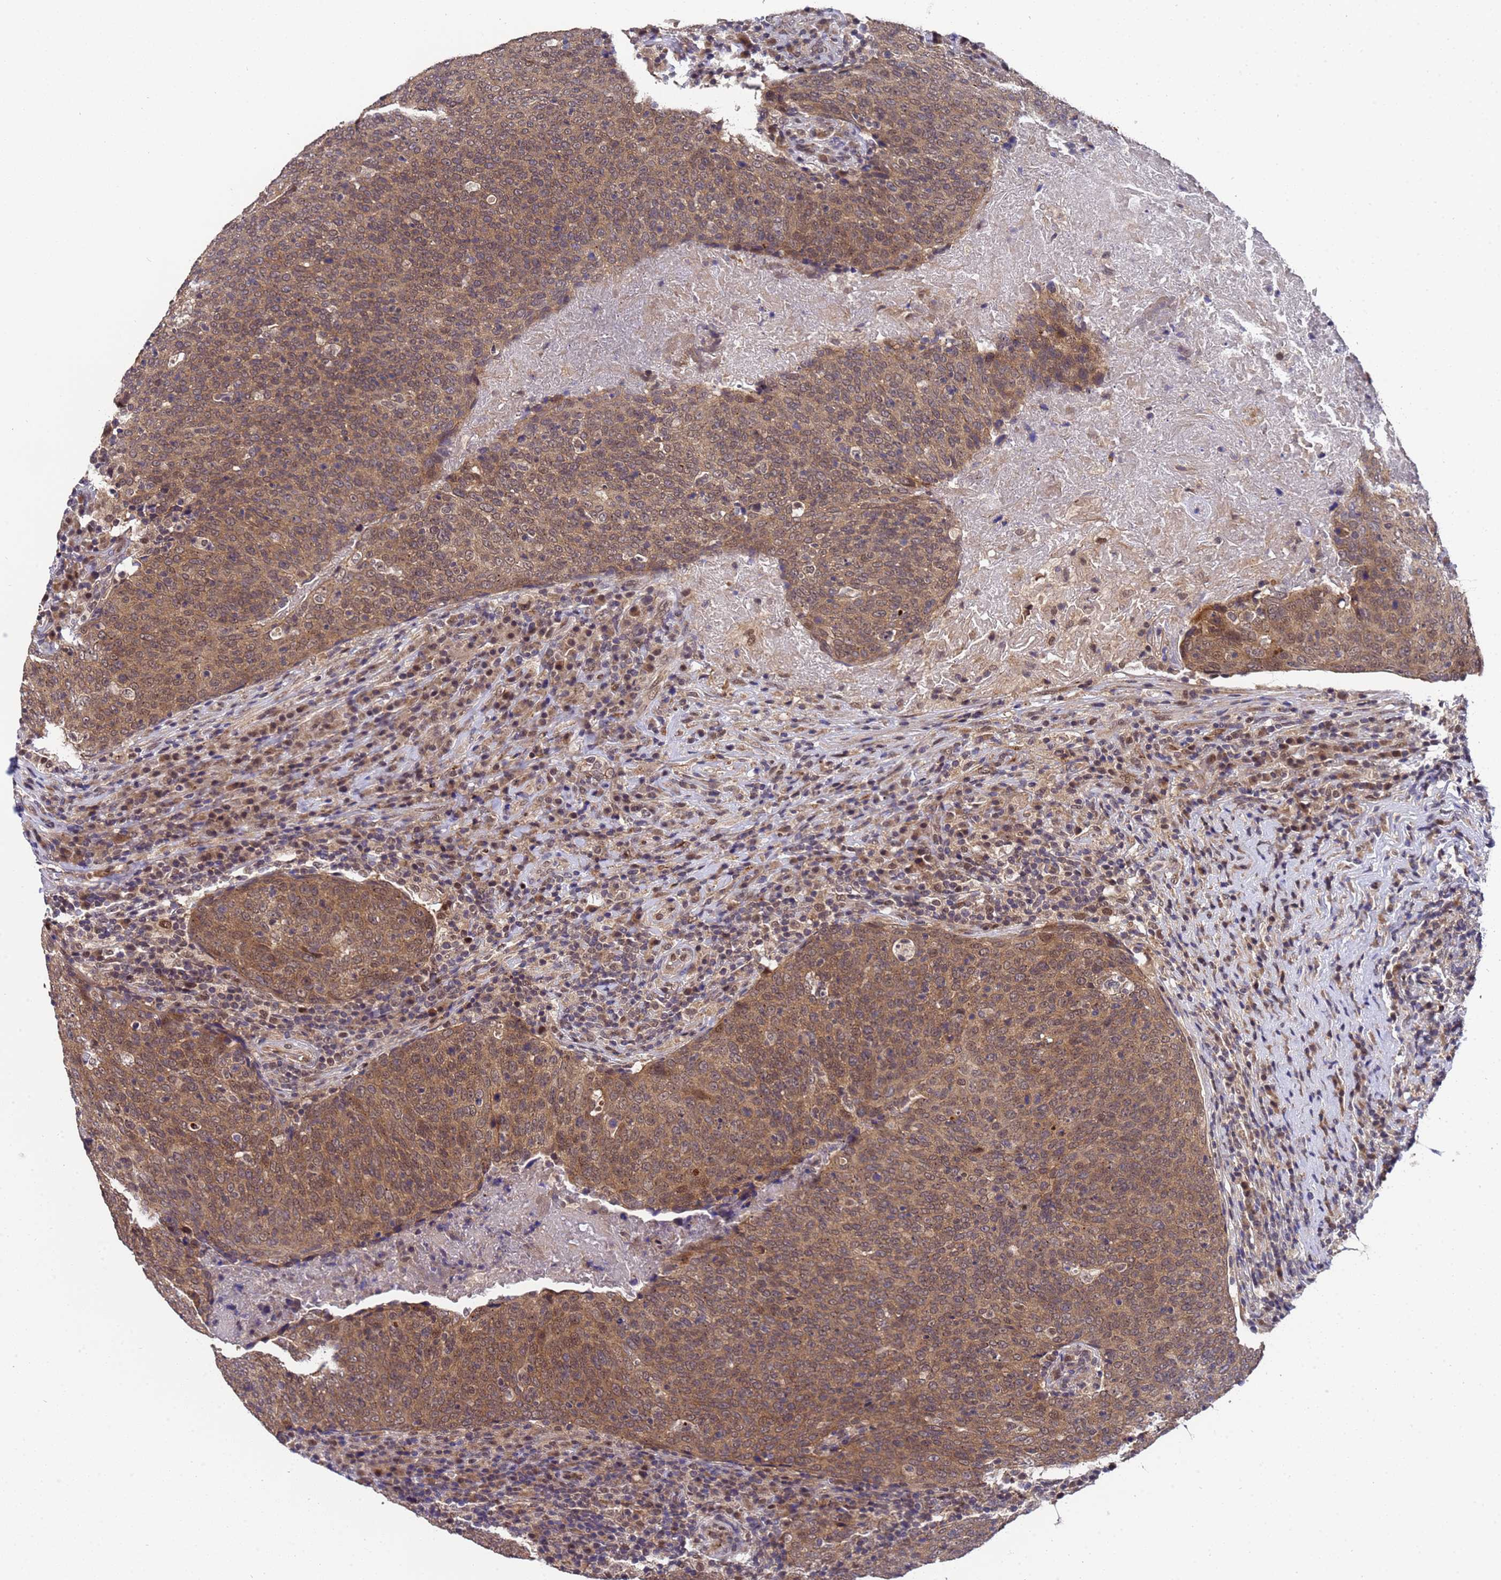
{"staining": {"intensity": "moderate", "quantity": ">75%", "location": "cytoplasmic/membranous"}, "tissue": "head and neck cancer", "cell_type": "Tumor cells", "image_type": "cancer", "snomed": [{"axis": "morphology", "description": "Squamous cell carcinoma, NOS"}, {"axis": "morphology", "description": "Squamous cell carcinoma, metastatic, NOS"}, {"axis": "topography", "description": "Lymph node"}, {"axis": "topography", "description": "Head-Neck"}], "caption": "This micrograph reveals immunohistochemistry (IHC) staining of head and neck cancer (squamous cell carcinoma), with medium moderate cytoplasmic/membranous expression in approximately >75% of tumor cells.", "gene": "ANAPC13", "patient": {"sex": "male", "age": 62}}